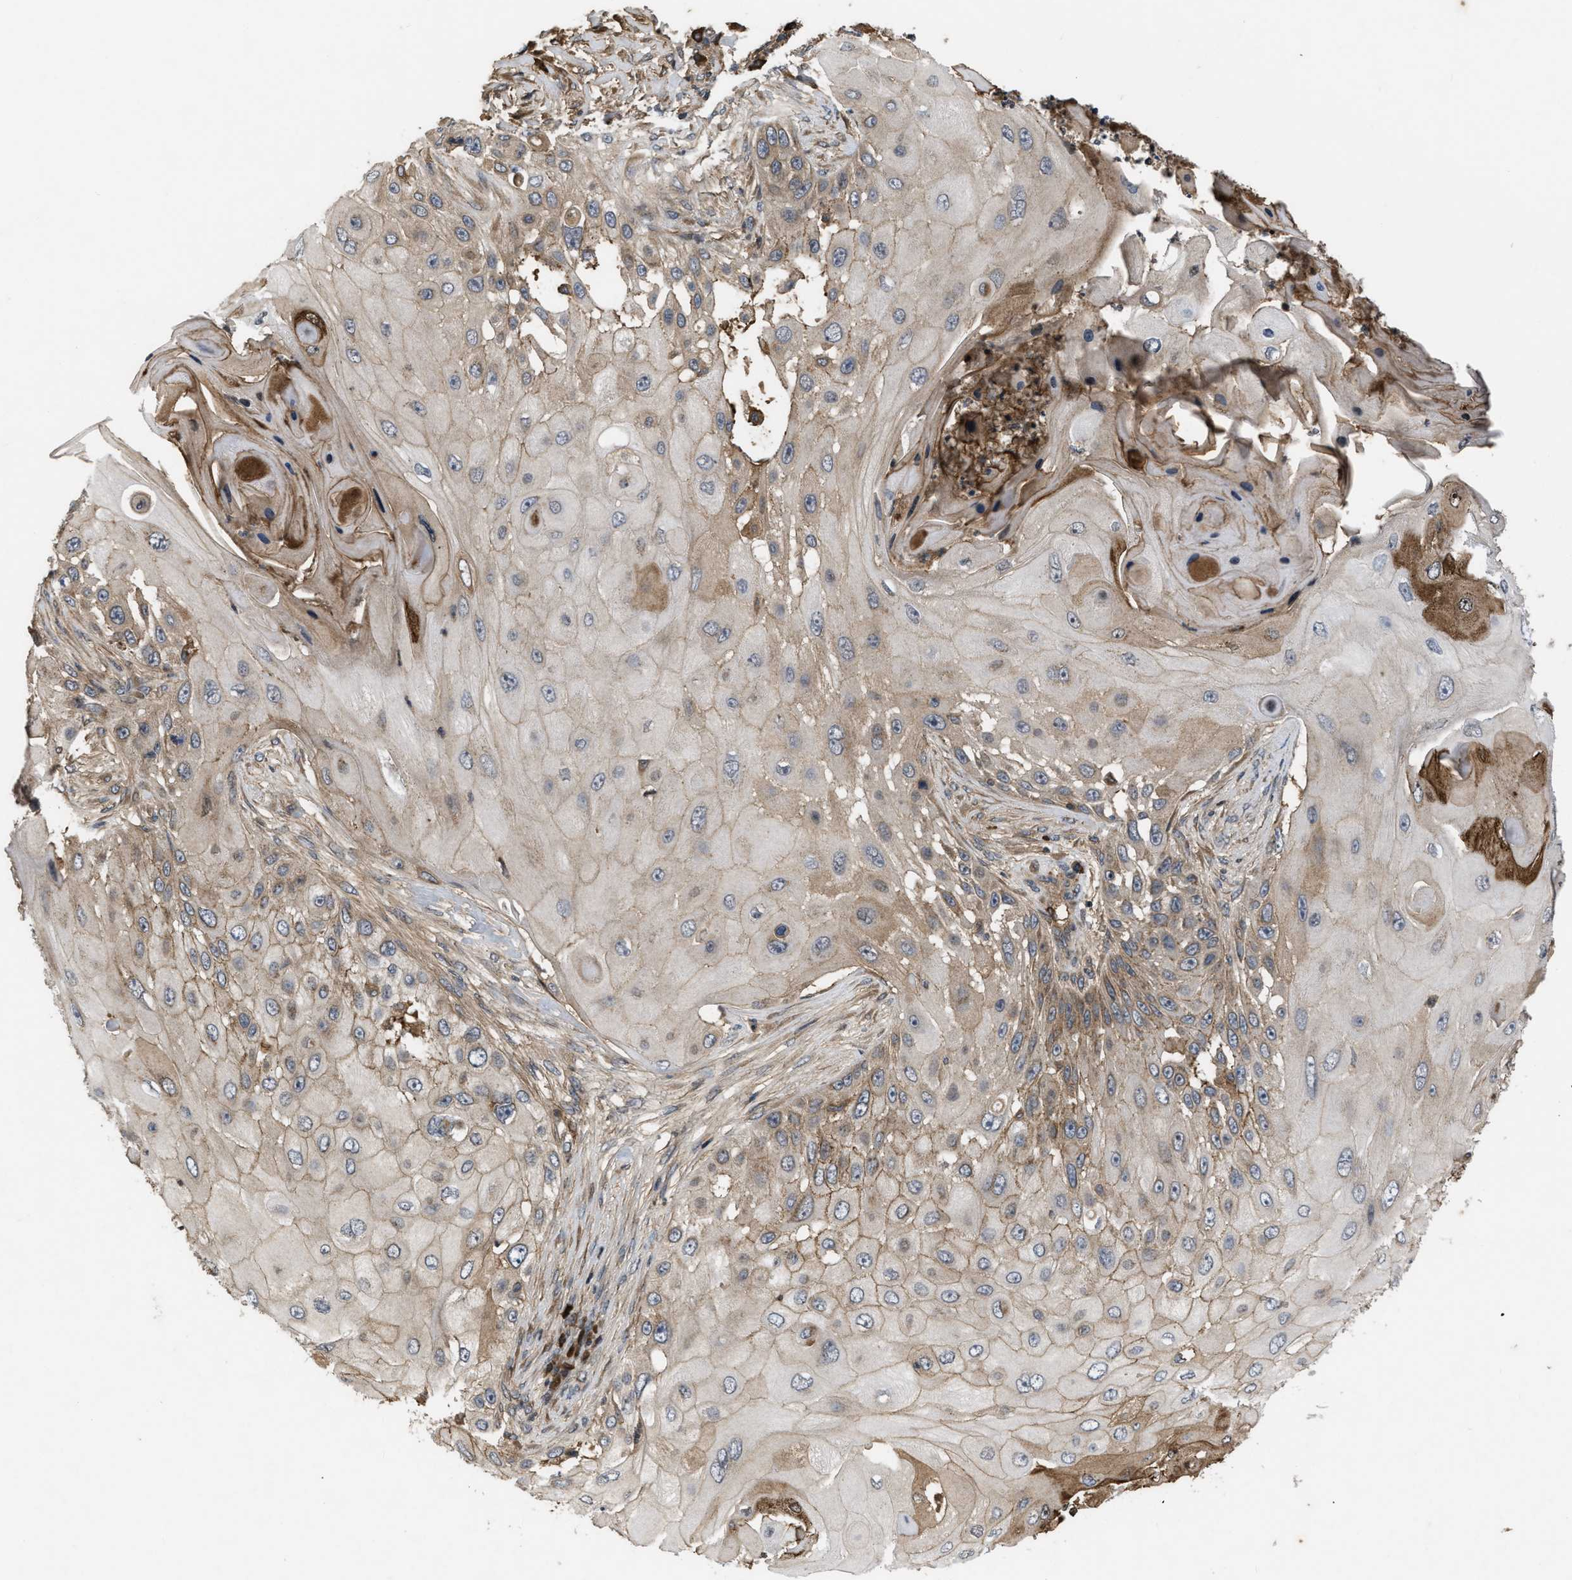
{"staining": {"intensity": "moderate", "quantity": "25%-75%", "location": "cytoplasmic/membranous"}, "tissue": "skin cancer", "cell_type": "Tumor cells", "image_type": "cancer", "snomed": [{"axis": "morphology", "description": "Squamous cell carcinoma, NOS"}, {"axis": "topography", "description": "Skin"}], "caption": "This histopathology image exhibits skin cancer stained with immunohistochemistry to label a protein in brown. The cytoplasmic/membranous of tumor cells show moderate positivity for the protein. Nuclei are counter-stained blue.", "gene": "RAB2A", "patient": {"sex": "female", "age": 44}}